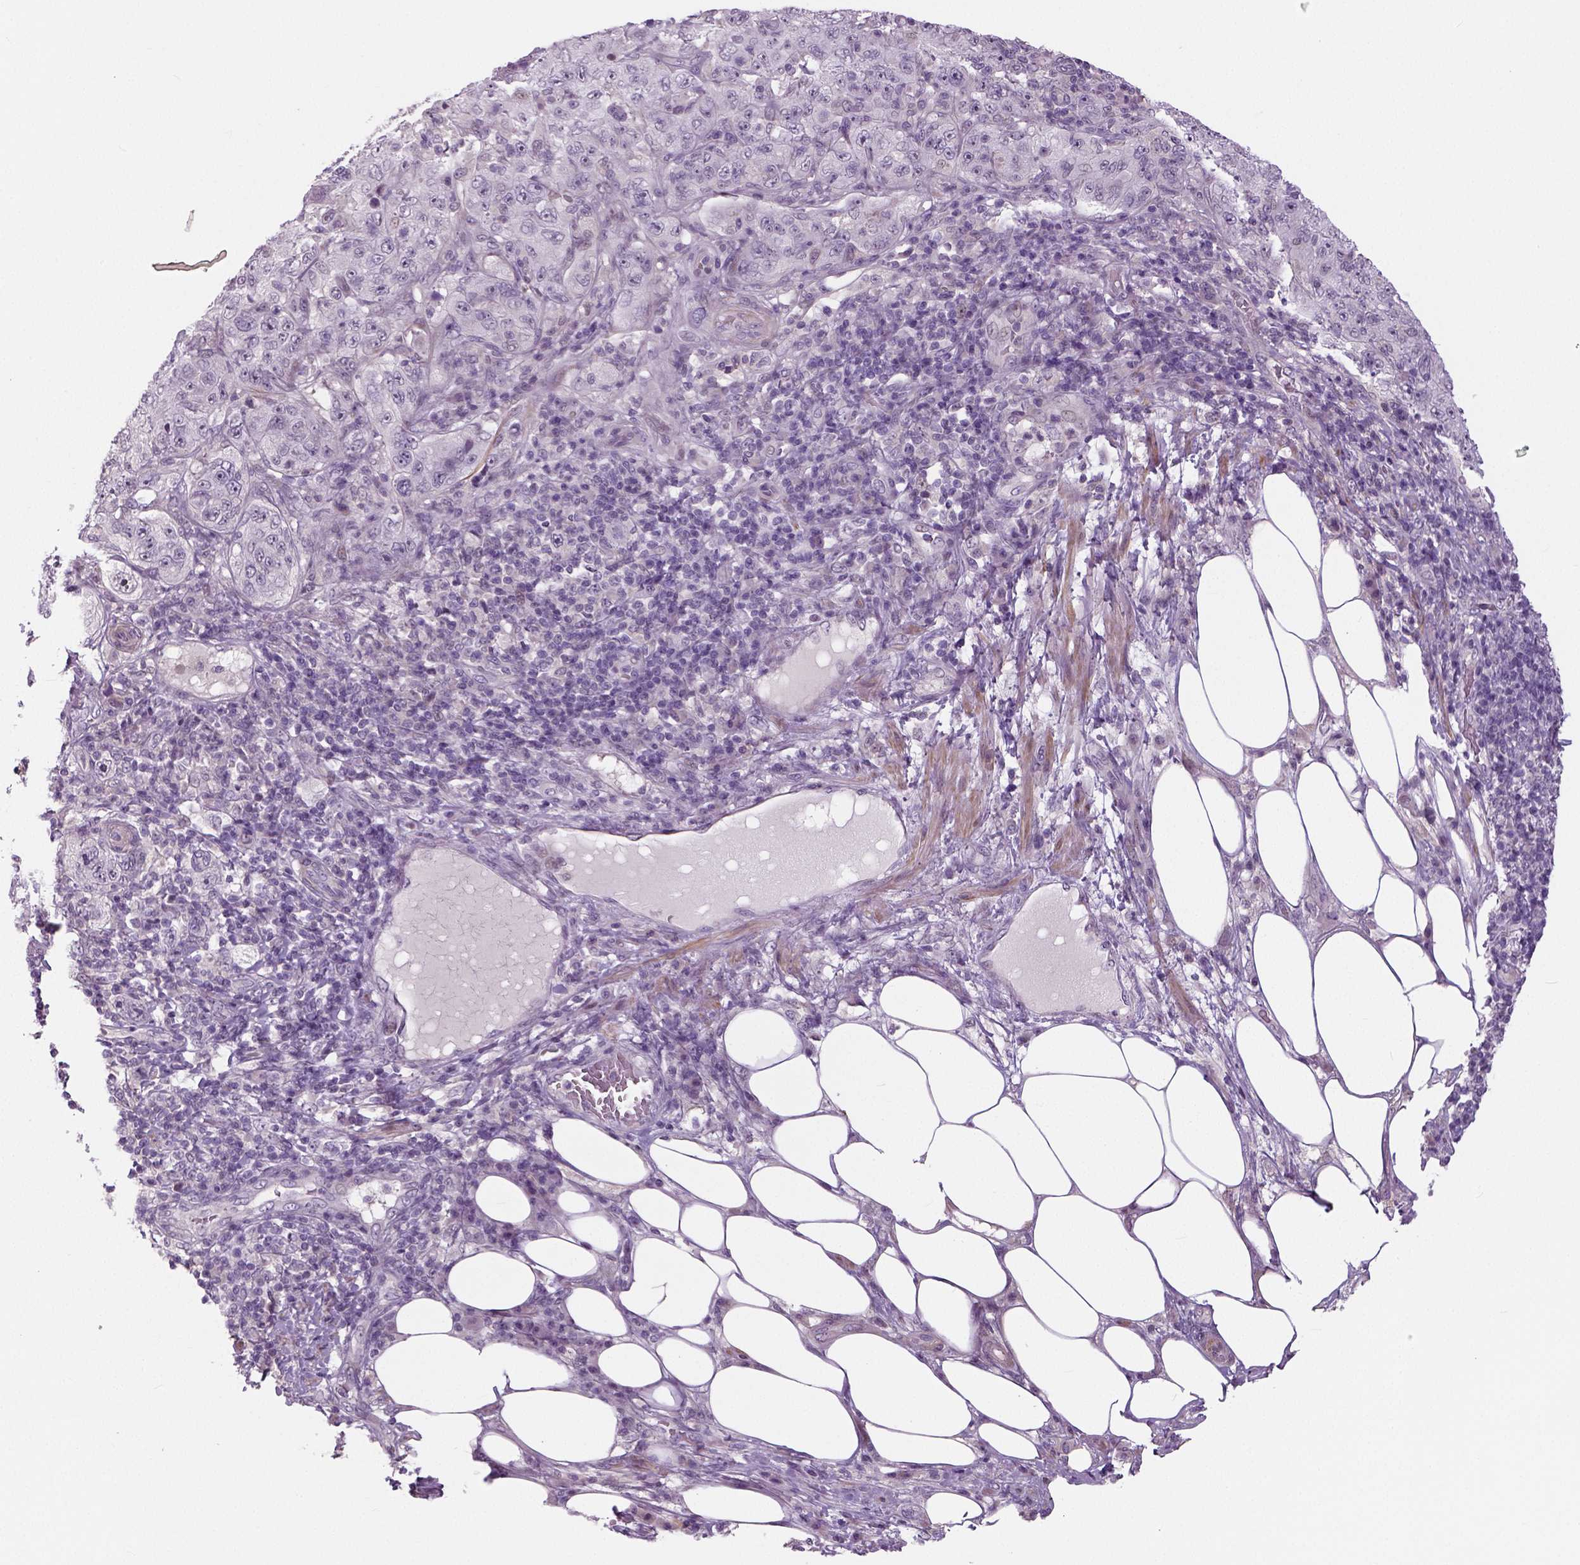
{"staining": {"intensity": "negative", "quantity": "none", "location": "none"}, "tissue": "pancreatic cancer", "cell_type": "Tumor cells", "image_type": "cancer", "snomed": [{"axis": "morphology", "description": "Adenocarcinoma, NOS"}, {"axis": "topography", "description": "Pancreas"}], "caption": "This image is of pancreatic cancer (adenocarcinoma) stained with immunohistochemistry to label a protein in brown with the nuclei are counter-stained blue. There is no staining in tumor cells.", "gene": "NECAB1", "patient": {"sex": "male", "age": 68}}